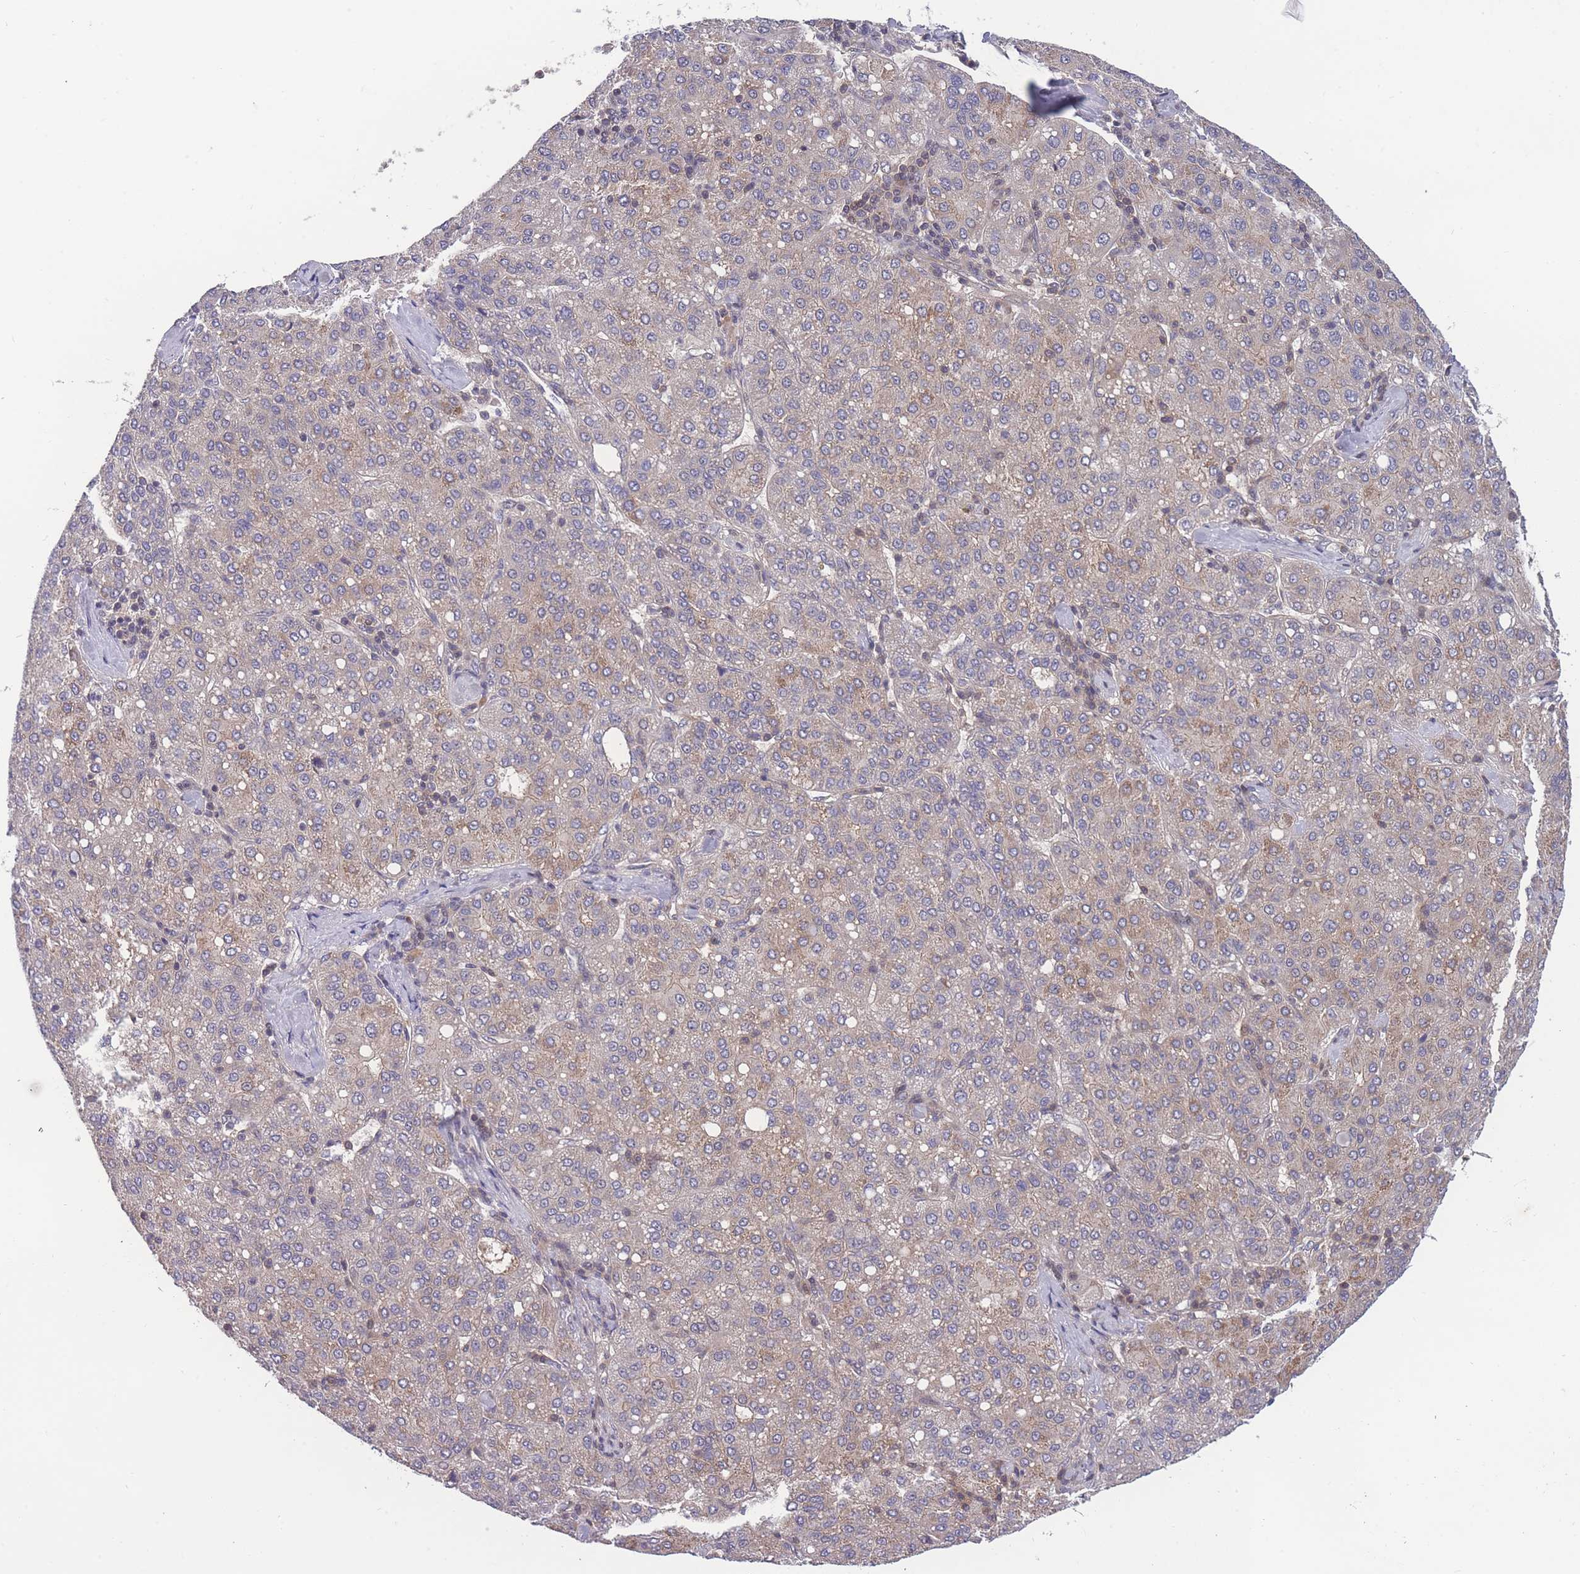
{"staining": {"intensity": "weak", "quantity": "25%-75%", "location": "cytoplasmic/membranous"}, "tissue": "liver cancer", "cell_type": "Tumor cells", "image_type": "cancer", "snomed": [{"axis": "morphology", "description": "Carcinoma, Hepatocellular, NOS"}, {"axis": "topography", "description": "Liver"}], "caption": "This histopathology image shows hepatocellular carcinoma (liver) stained with immunohistochemistry (IHC) to label a protein in brown. The cytoplasmic/membranous of tumor cells show weak positivity for the protein. Nuclei are counter-stained blue.", "gene": "UBE2N", "patient": {"sex": "male", "age": 65}}